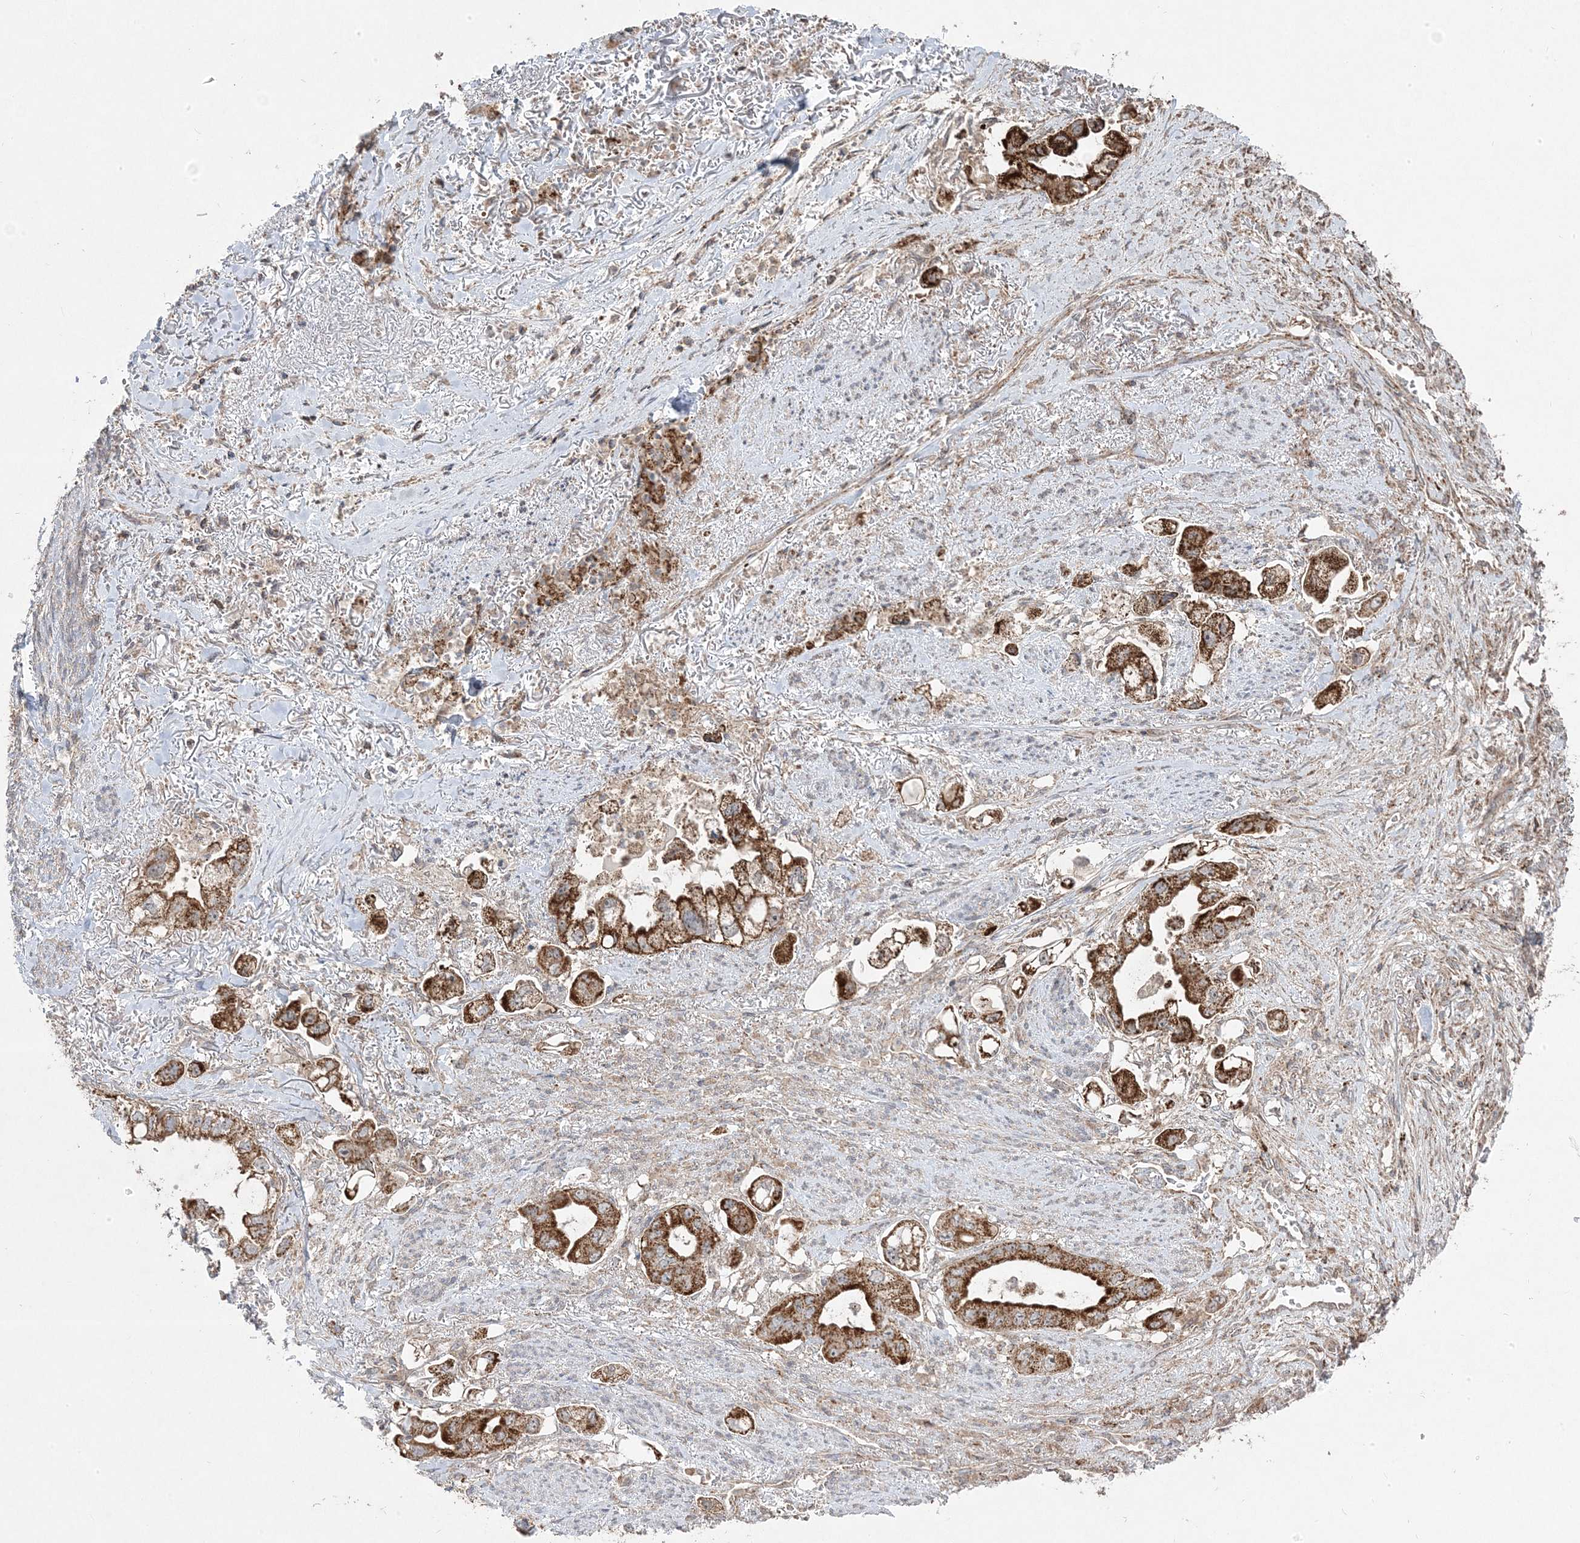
{"staining": {"intensity": "strong", "quantity": ">75%", "location": "cytoplasmic/membranous"}, "tissue": "stomach cancer", "cell_type": "Tumor cells", "image_type": "cancer", "snomed": [{"axis": "morphology", "description": "Adenocarcinoma, NOS"}, {"axis": "topography", "description": "Stomach"}], "caption": "A high amount of strong cytoplasmic/membranous positivity is present in approximately >75% of tumor cells in stomach cancer tissue.", "gene": "CLUAP1", "patient": {"sex": "male", "age": 62}}